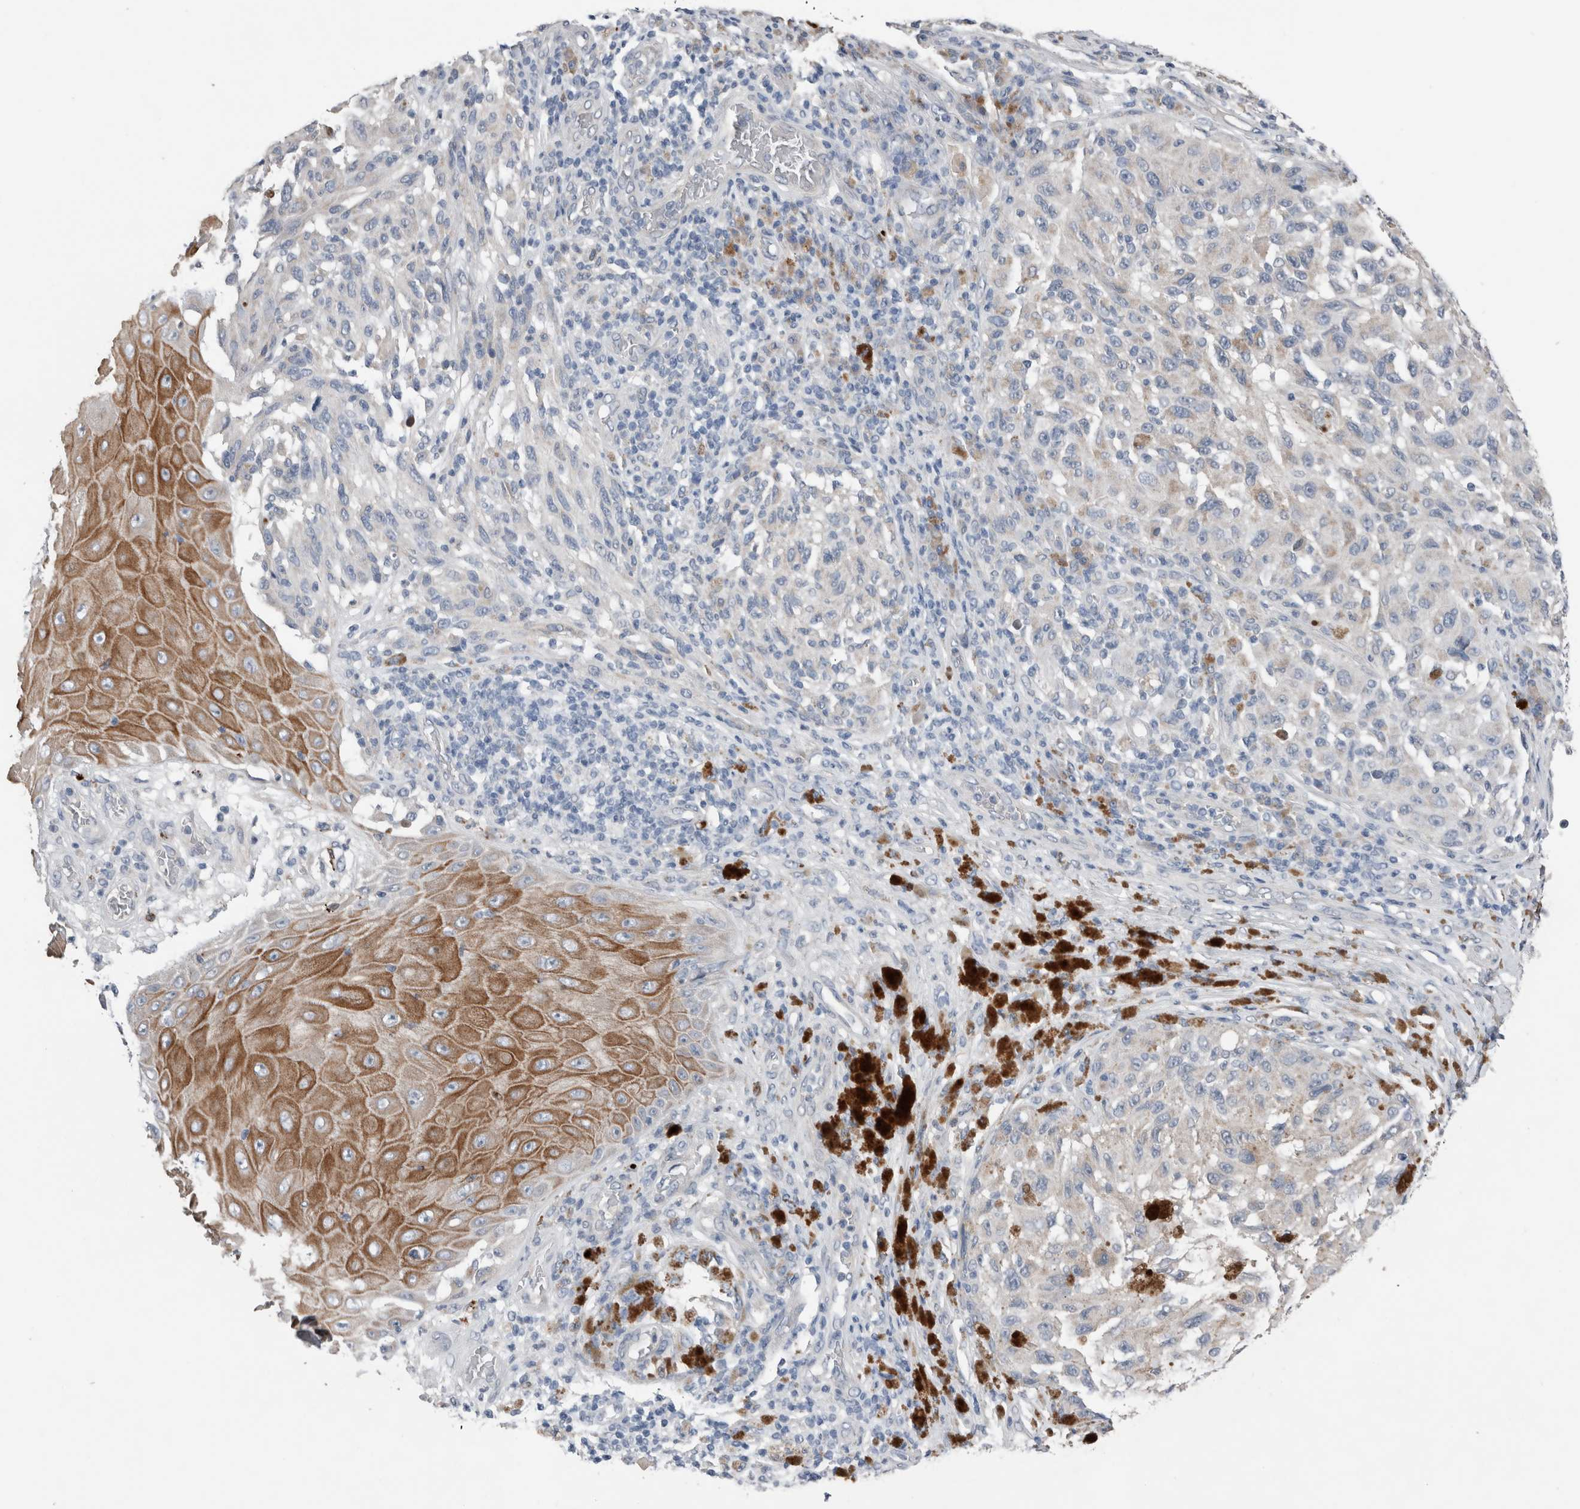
{"staining": {"intensity": "negative", "quantity": "none", "location": "none"}, "tissue": "melanoma", "cell_type": "Tumor cells", "image_type": "cancer", "snomed": [{"axis": "morphology", "description": "Malignant melanoma, NOS"}, {"axis": "topography", "description": "Skin"}], "caption": "Immunohistochemistry (IHC) histopathology image of neoplastic tissue: human malignant melanoma stained with DAB demonstrates no significant protein positivity in tumor cells.", "gene": "CRNN", "patient": {"sex": "female", "age": 73}}